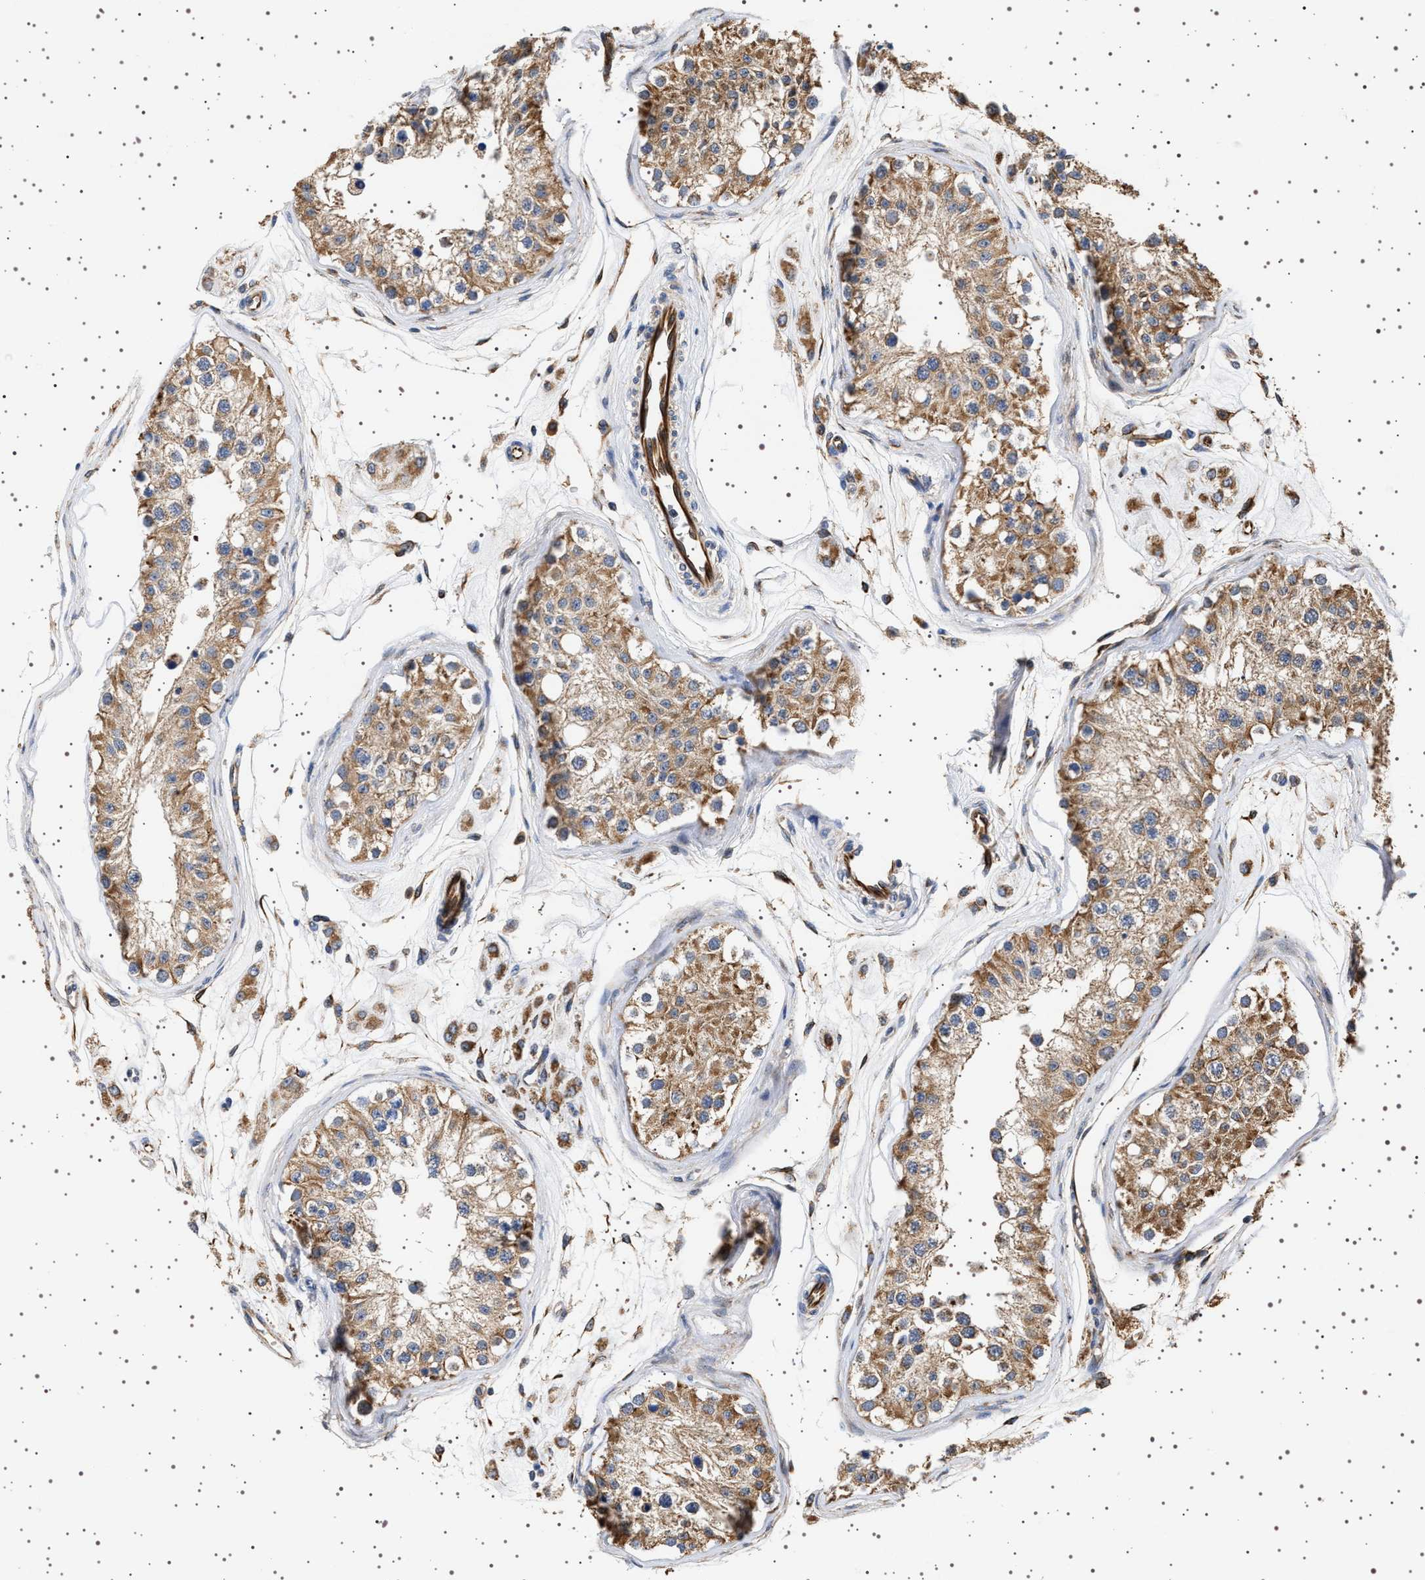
{"staining": {"intensity": "moderate", "quantity": ">75%", "location": "cytoplasmic/membranous"}, "tissue": "testis", "cell_type": "Cells in seminiferous ducts", "image_type": "normal", "snomed": [{"axis": "morphology", "description": "Normal tissue, NOS"}, {"axis": "morphology", "description": "Adenocarcinoma, metastatic, NOS"}, {"axis": "topography", "description": "Testis"}], "caption": "This histopathology image reveals IHC staining of unremarkable testis, with medium moderate cytoplasmic/membranous positivity in approximately >75% of cells in seminiferous ducts.", "gene": "TRUB2", "patient": {"sex": "male", "age": 26}}